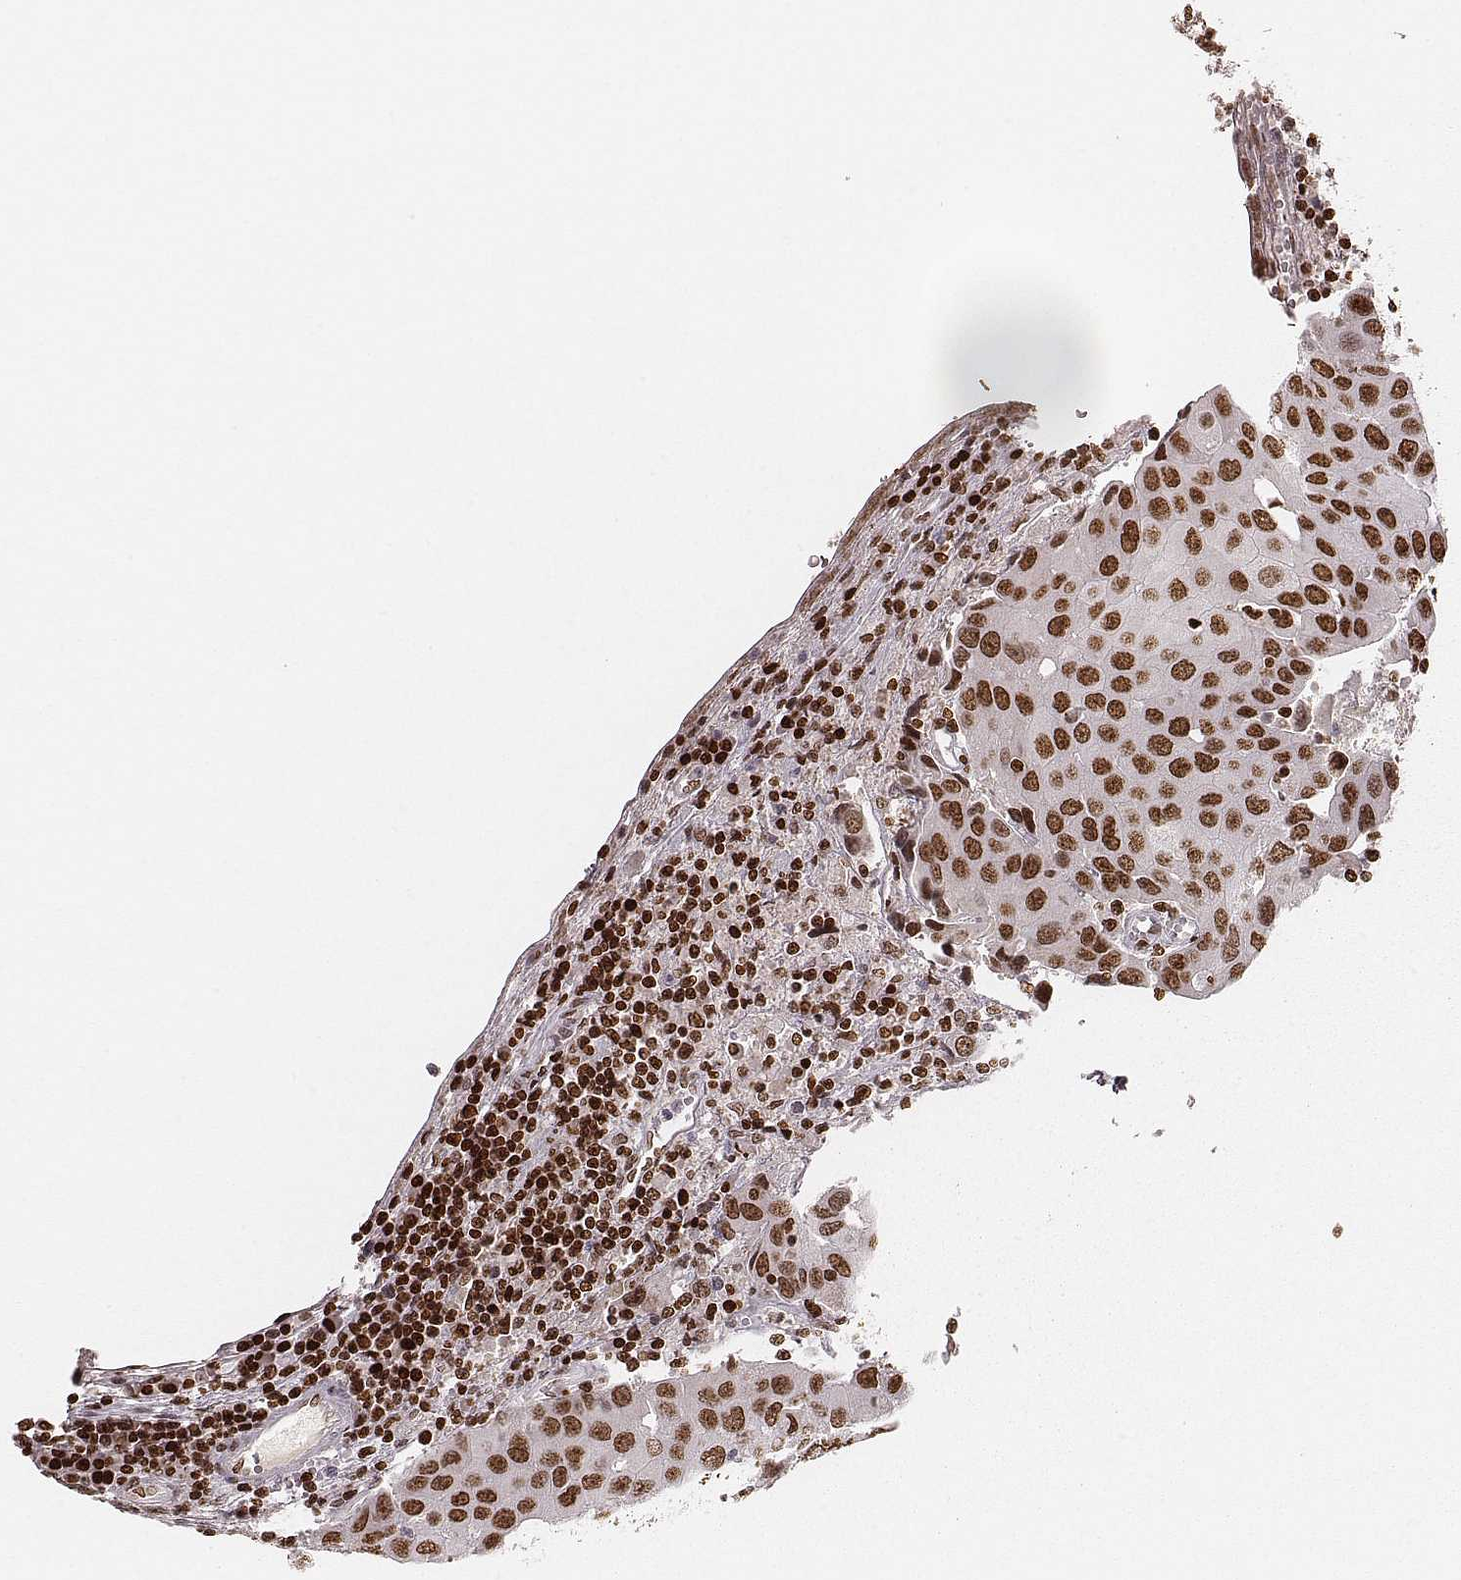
{"staining": {"intensity": "moderate", "quantity": ">75%", "location": "nuclear"}, "tissue": "urothelial cancer", "cell_type": "Tumor cells", "image_type": "cancer", "snomed": [{"axis": "morphology", "description": "Urothelial carcinoma, High grade"}, {"axis": "topography", "description": "Urinary bladder"}], "caption": "Human urothelial carcinoma (high-grade) stained with a protein marker shows moderate staining in tumor cells.", "gene": "PARP1", "patient": {"sex": "female", "age": 85}}